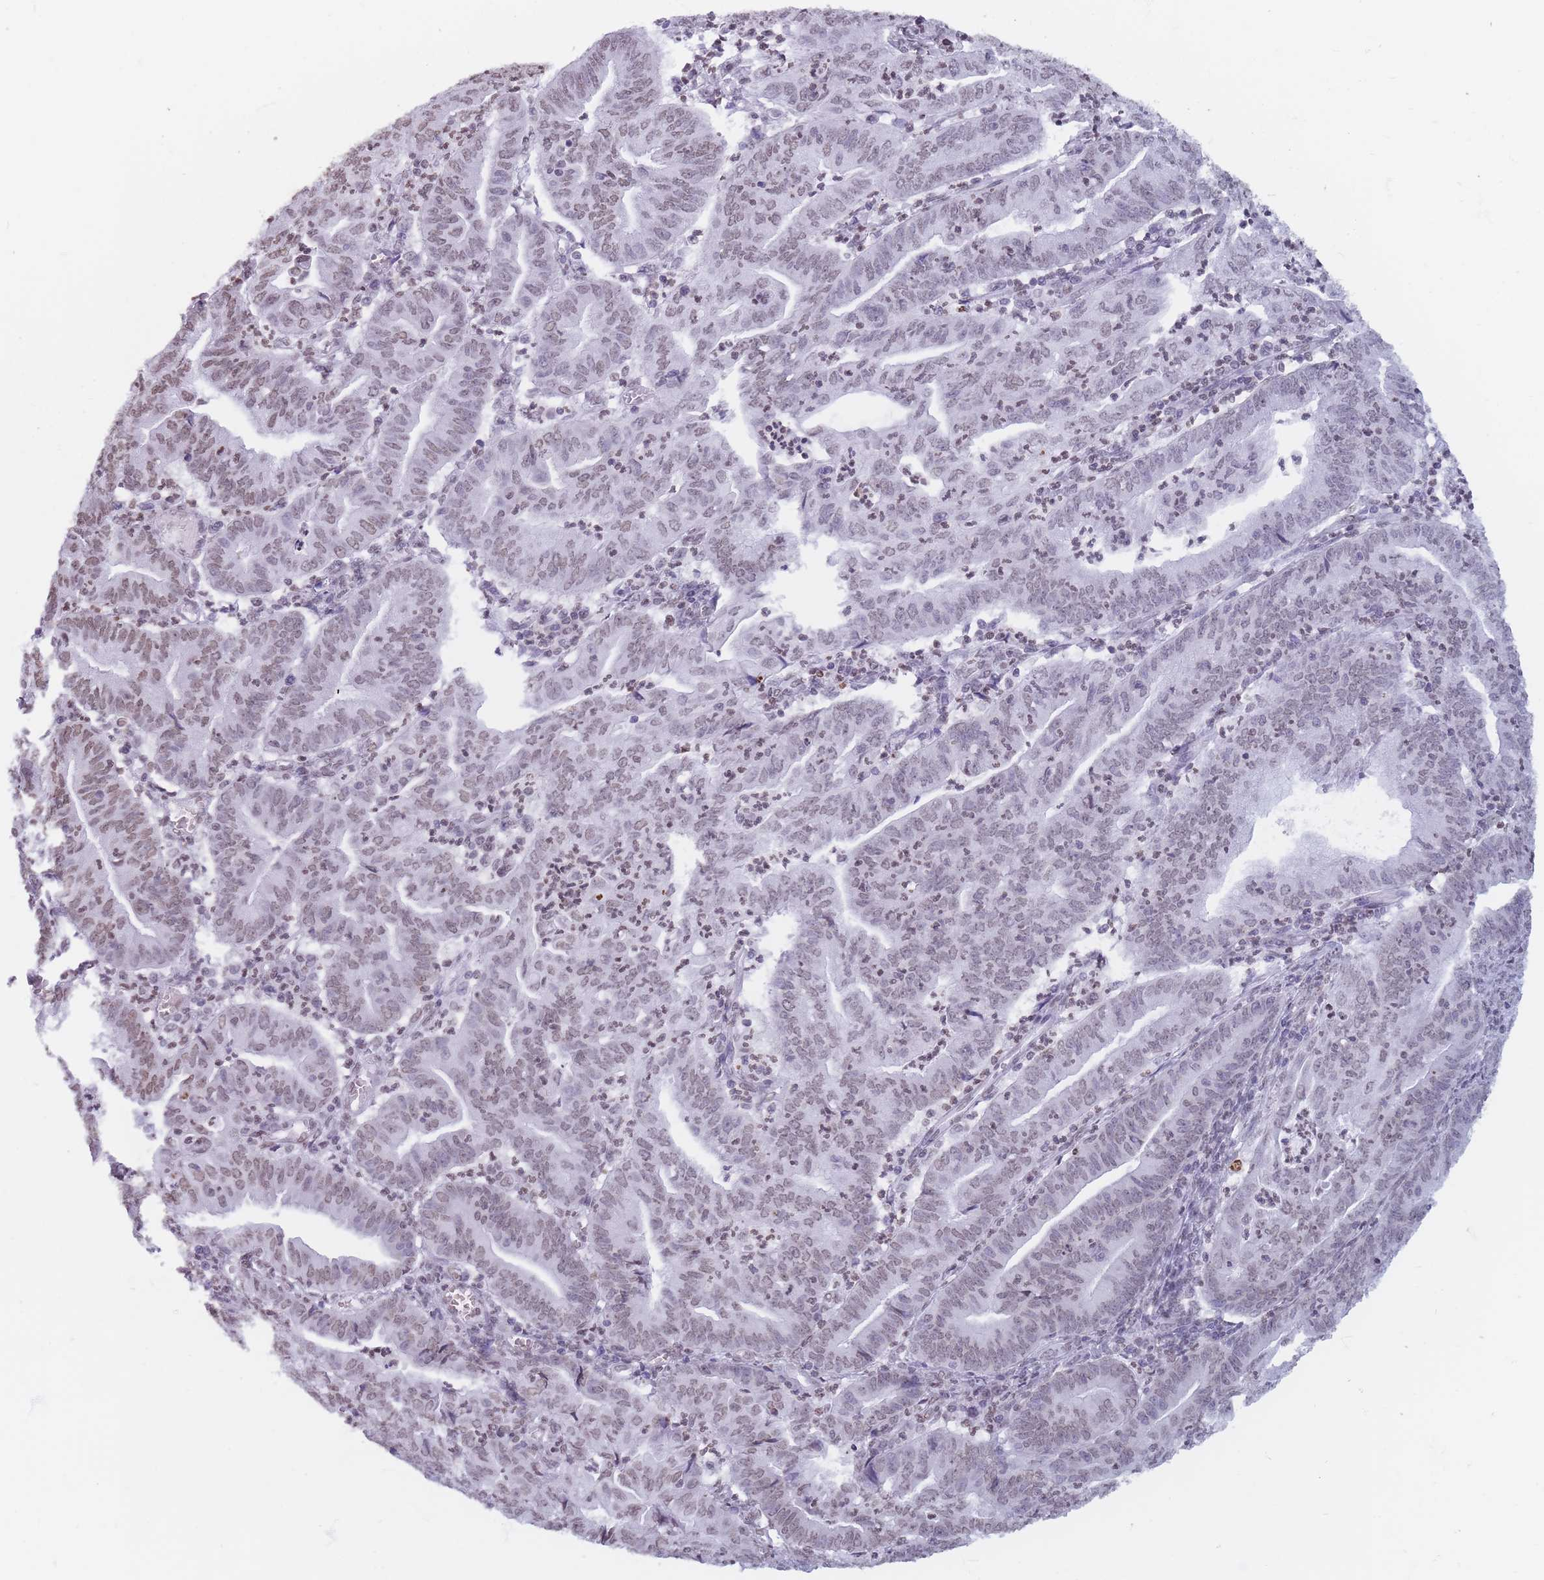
{"staining": {"intensity": "weak", "quantity": "25%-75%", "location": "nuclear"}, "tissue": "endometrial cancer", "cell_type": "Tumor cells", "image_type": "cancer", "snomed": [{"axis": "morphology", "description": "Adenocarcinoma, NOS"}, {"axis": "topography", "description": "Endometrium"}], "caption": "Endometrial cancer stained with a brown dye displays weak nuclear positive expression in approximately 25%-75% of tumor cells.", "gene": "RYK", "patient": {"sex": "female", "age": 60}}